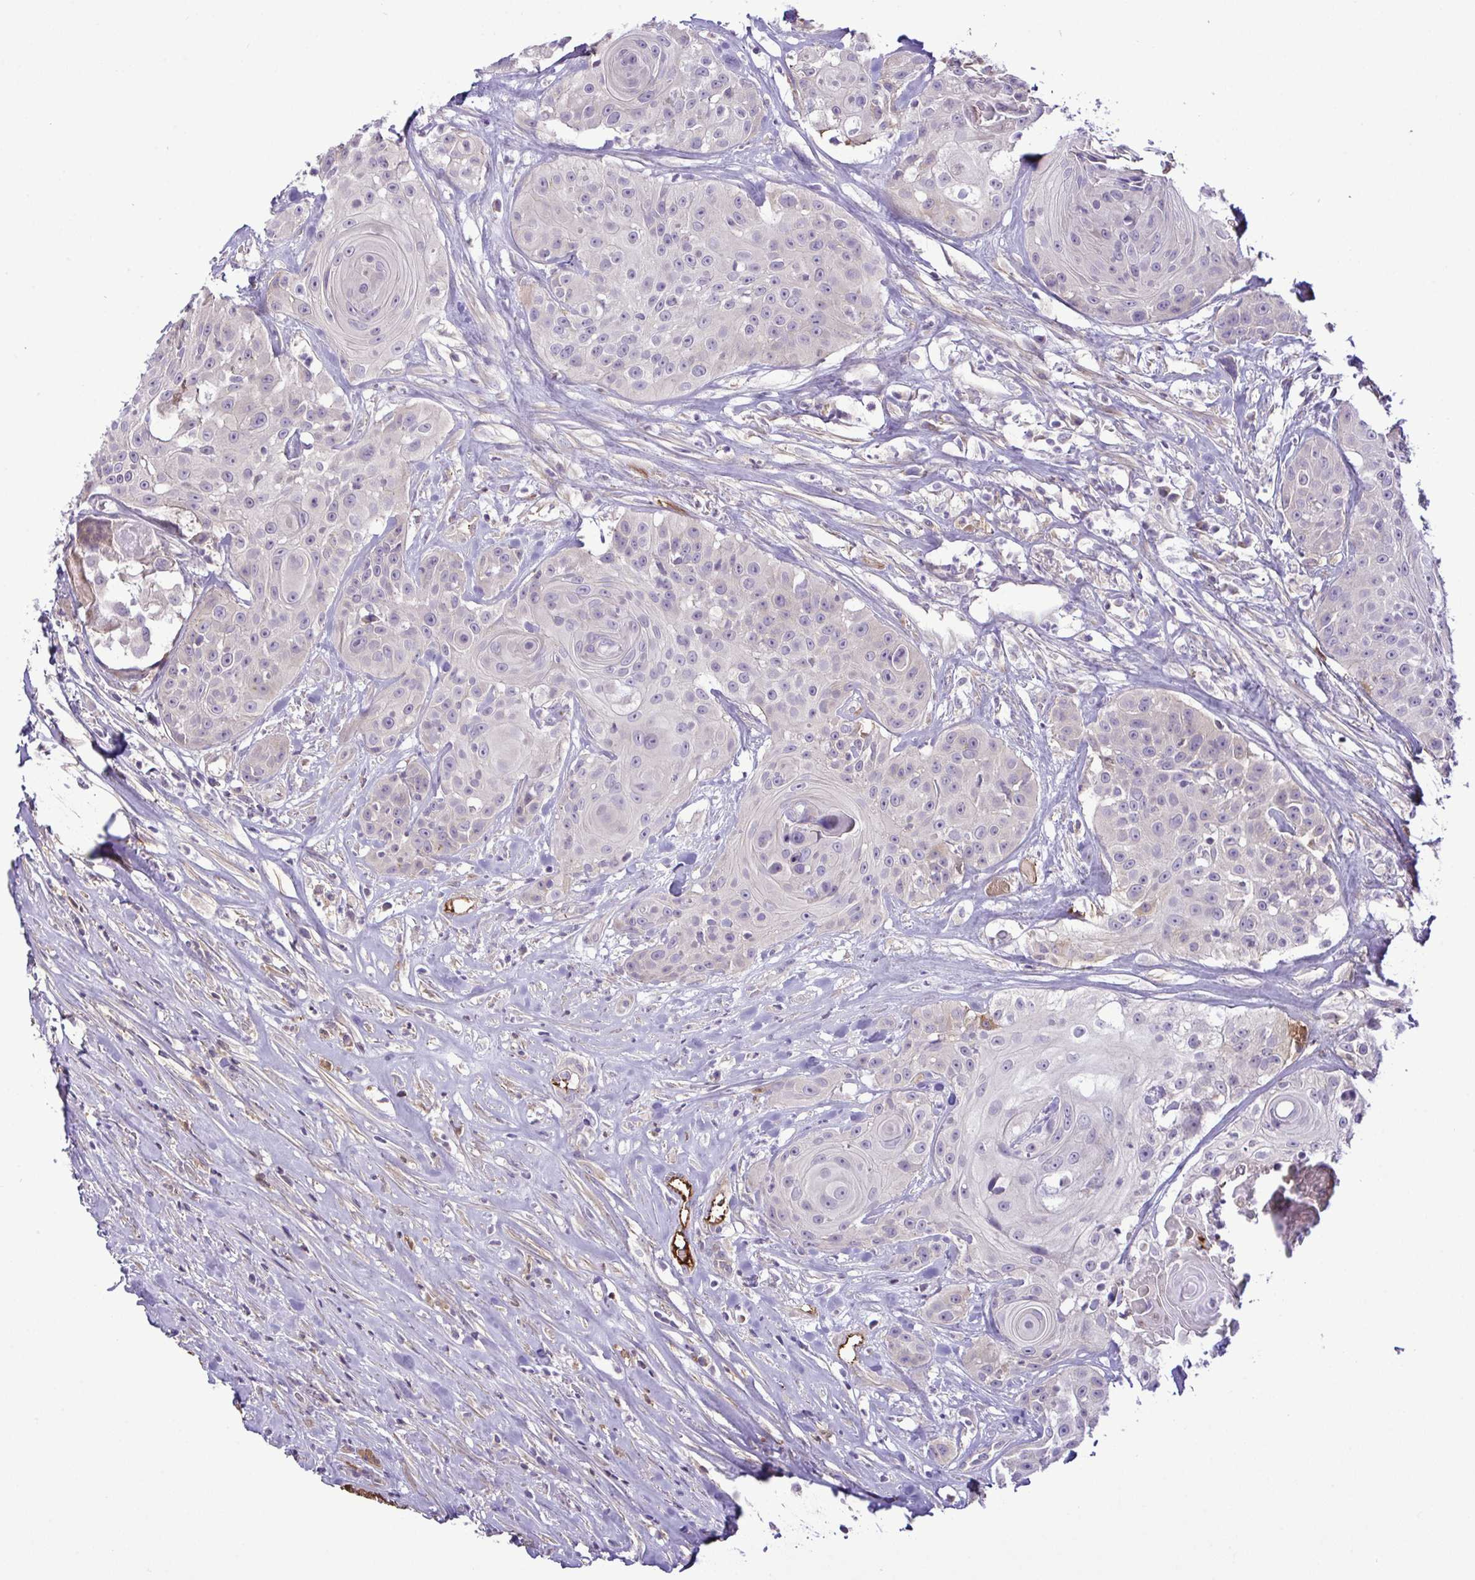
{"staining": {"intensity": "negative", "quantity": "none", "location": "none"}, "tissue": "head and neck cancer", "cell_type": "Tumor cells", "image_type": "cancer", "snomed": [{"axis": "morphology", "description": "Squamous cell carcinoma, NOS"}, {"axis": "topography", "description": "Head-Neck"}], "caption": "A micrograph of human head and neck squamous cell carcinoma is negative for staining in tumor cells.", "gene": "SYNPO2L", "patient": {"sex": "male", "age": 83}}